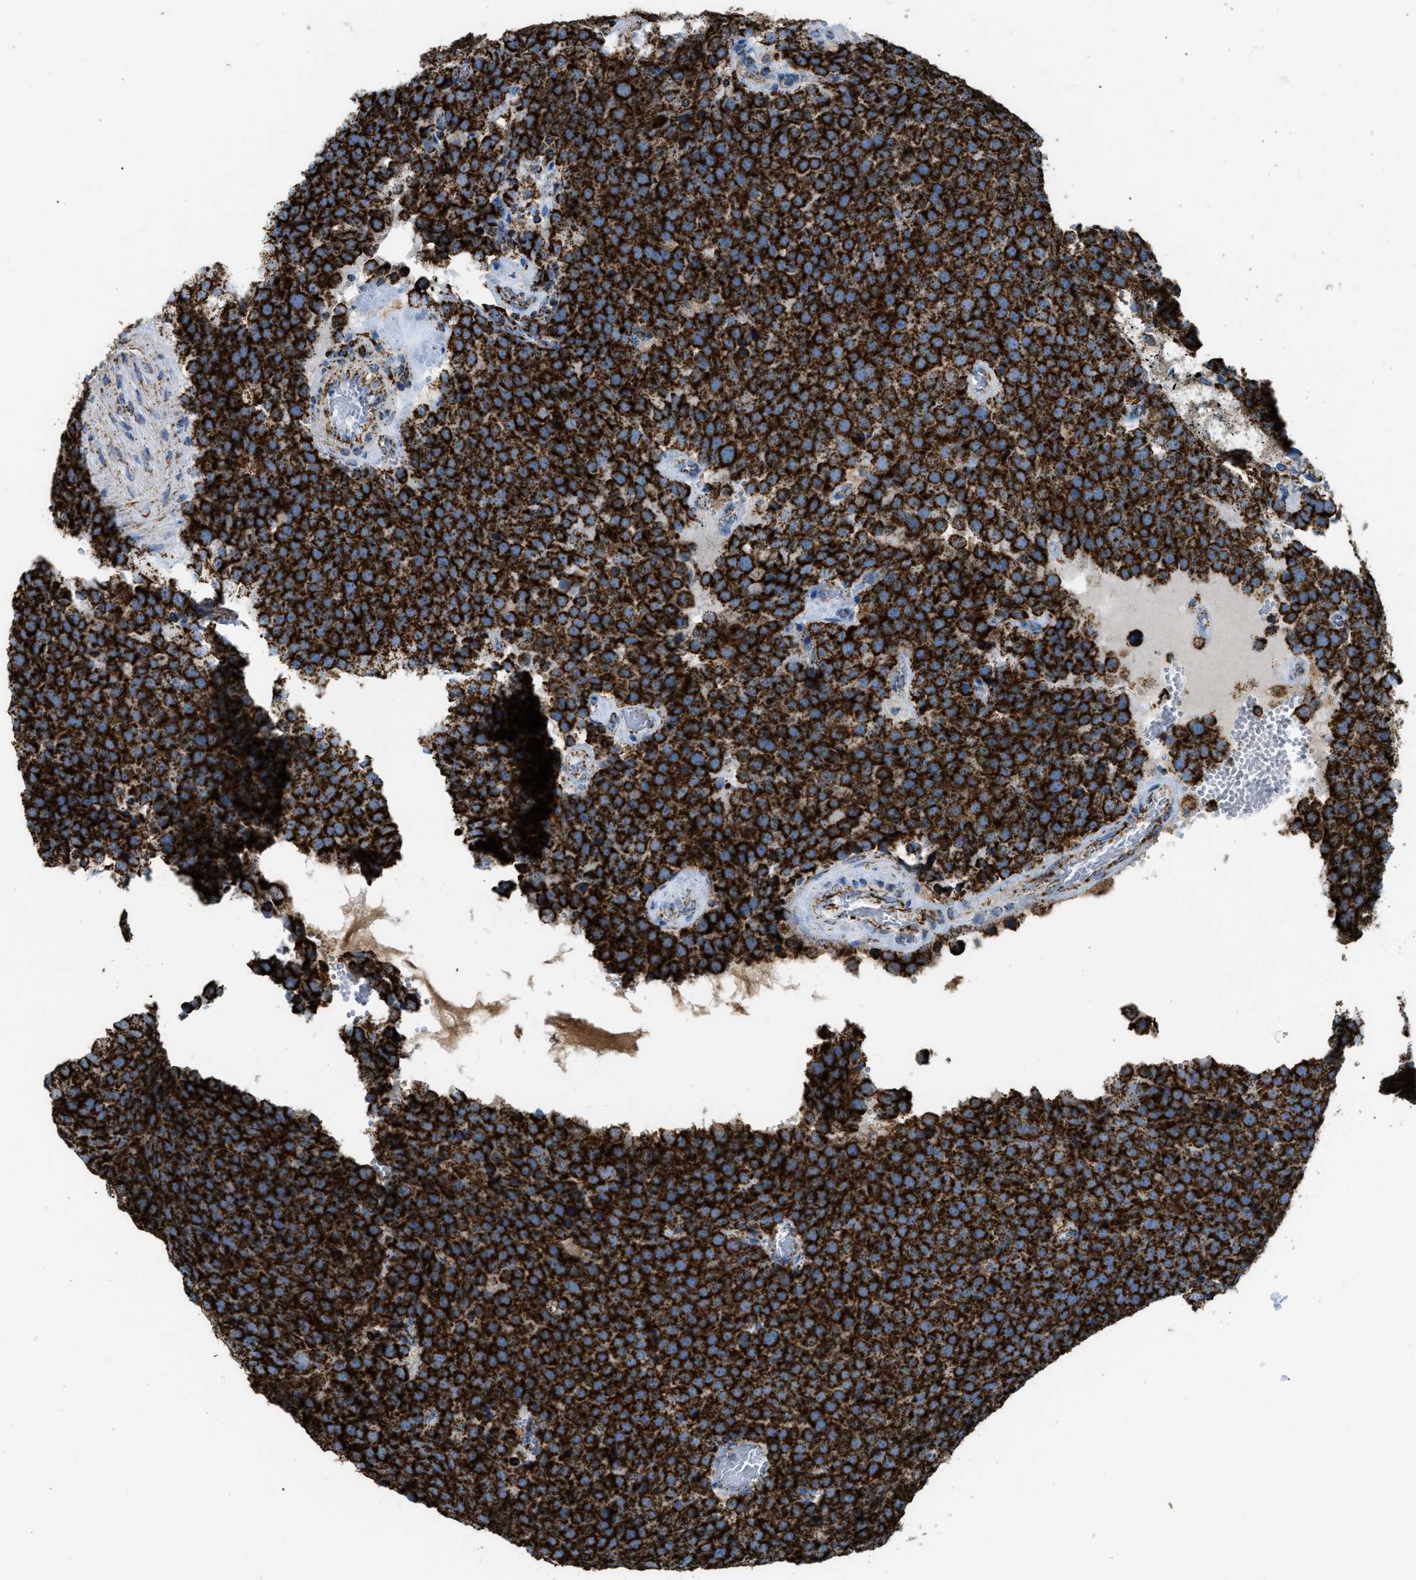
{"staining": {"intensity": "strong", "quantity": ">75%", "location": "cytoplasmic/membranous"}, "tissue": "testis cancer", "cell_type": "Tumor cells", "image_type": "cancer", "snomed": [{"axis": "morphology", "description": "Normal tissue, NOS"}, {"axis": "morphology", "description": "Seminoma, NOS"}, {"axis": "topography", "description": "Testis"}], "caption": "Immunohistochemical staining of human testis seminoma reveals high levels of strong cytoplasmic/membranous expression in about >75% of tumor cells.", "gene": "ETFB", "patient": {"sex": "male", "age": 71}}